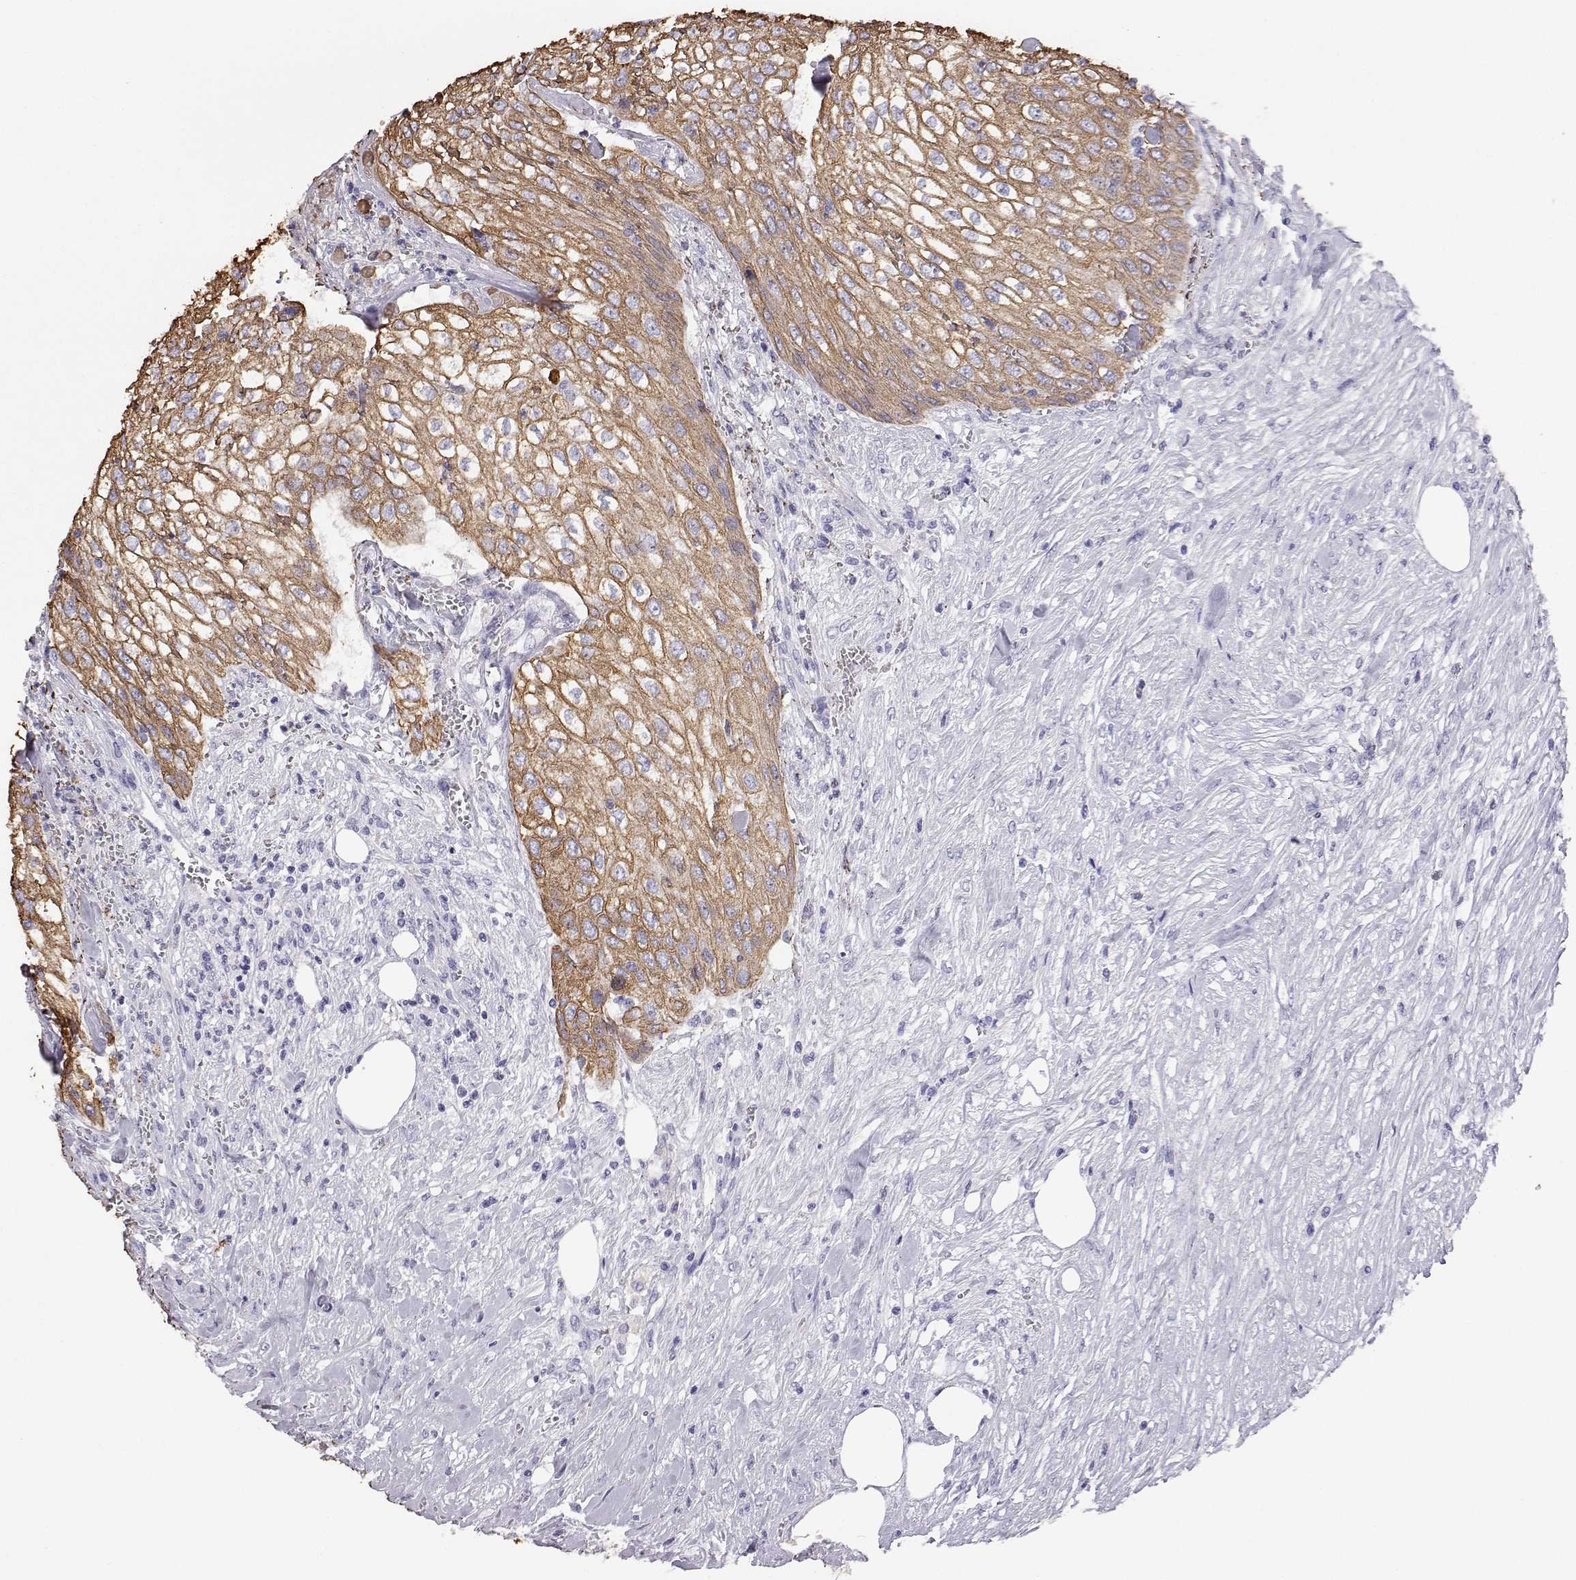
{"staining": {"intensity": "moderate", "quantity": "25%-75%", "location": "cytoplasmic/membranous"}, "tissue": "urothelial cancer", "cell_type": "Tumor cells", "image_type": "cancer", "snomed": [{"axis": "morphology", "description": "Urothelial carcinoma, High grade"}, {"axis": "topography", "description": "Urinary bladder"}], "caption": "Urothelial cancer was stained to show a protein in brown. There is medium levels of moderate cytoplasmic/membranous expression in approximately 25%-75% of tumor cells.", "gene": "AKR1B1", "patient": {"sex": "male", "age": 62}}